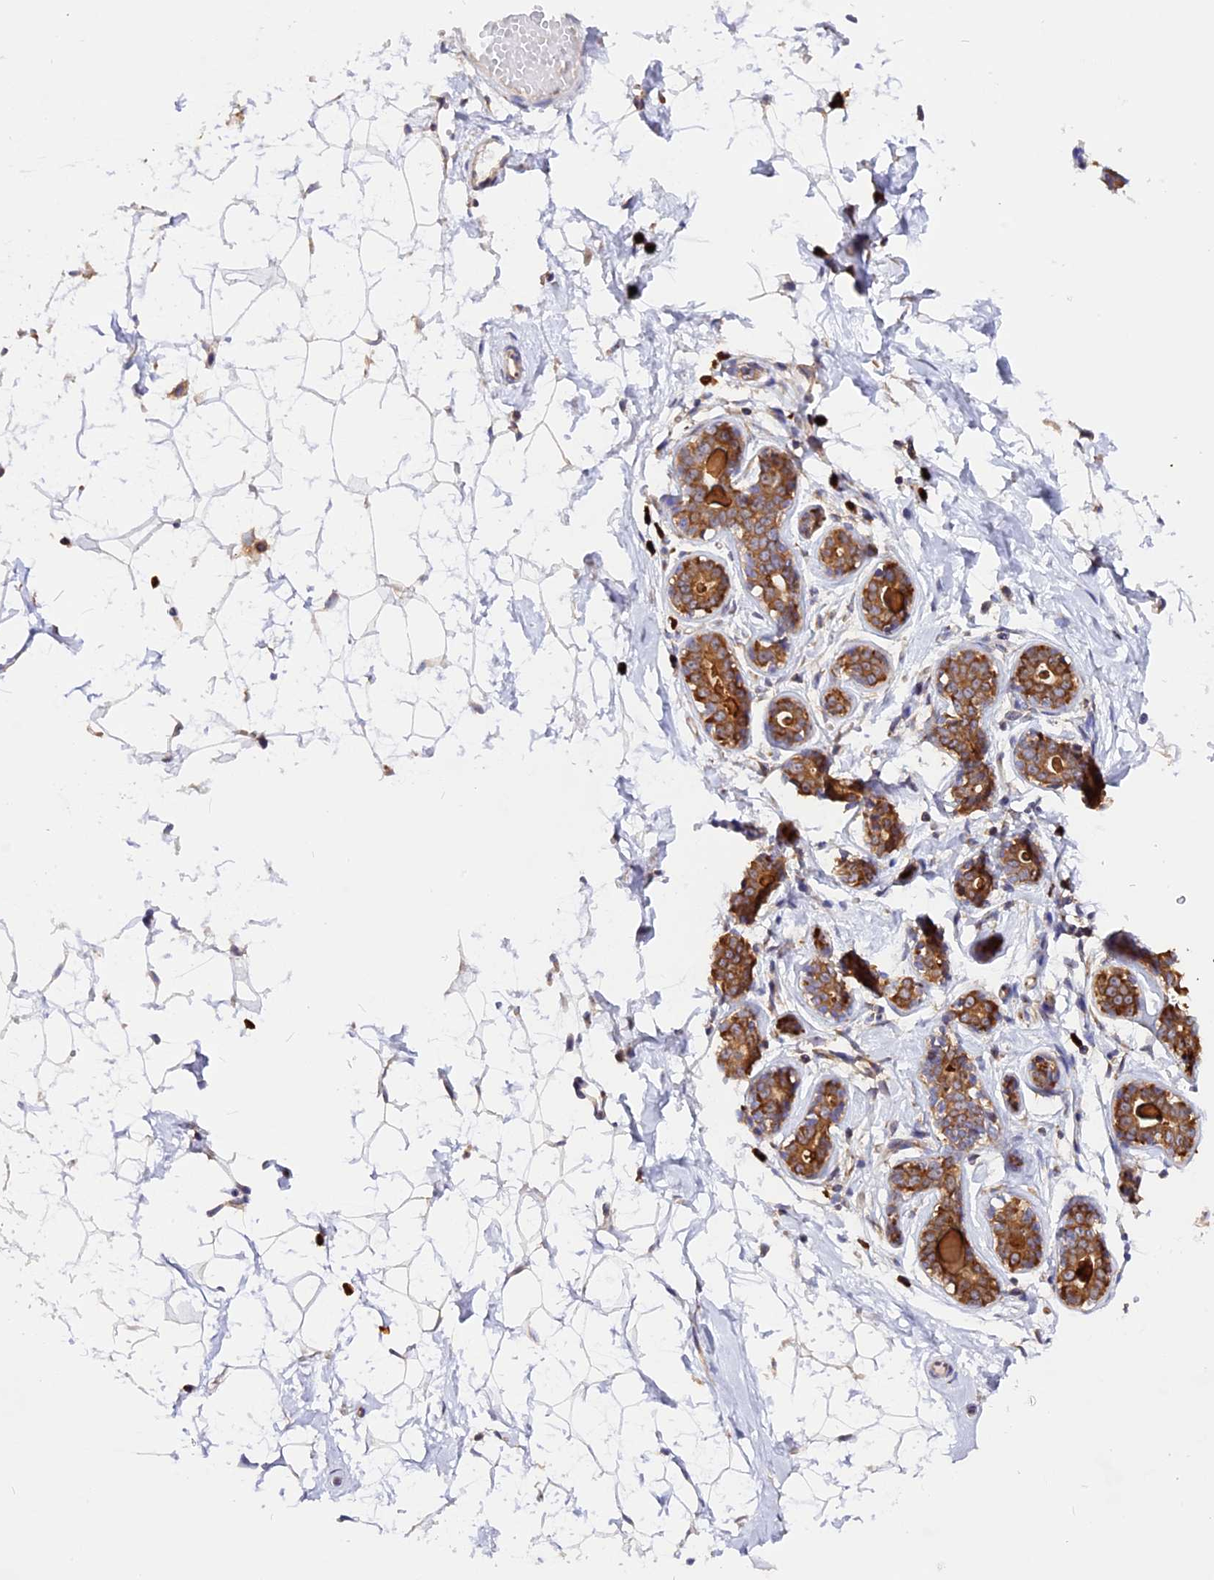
{"staining": {"intensity": "negative", "quantity": "none", "location": "none"}, "tissue": "breast", "cell_type": "Adipocytes", "image_type": "normal", "snomed": [{"axis": "morphology", "description": "Normal tissue, NOS"}, {"axis": "morphology", "description": "Adenoma, NOS"}, {"axis": "topography", "description": "Breast"}], "caption": "The histopathology image displays no staining of adipocytes in normal breast.", "gene": "GNPTAB", "patient": {"sex": "female", "age": 23}}